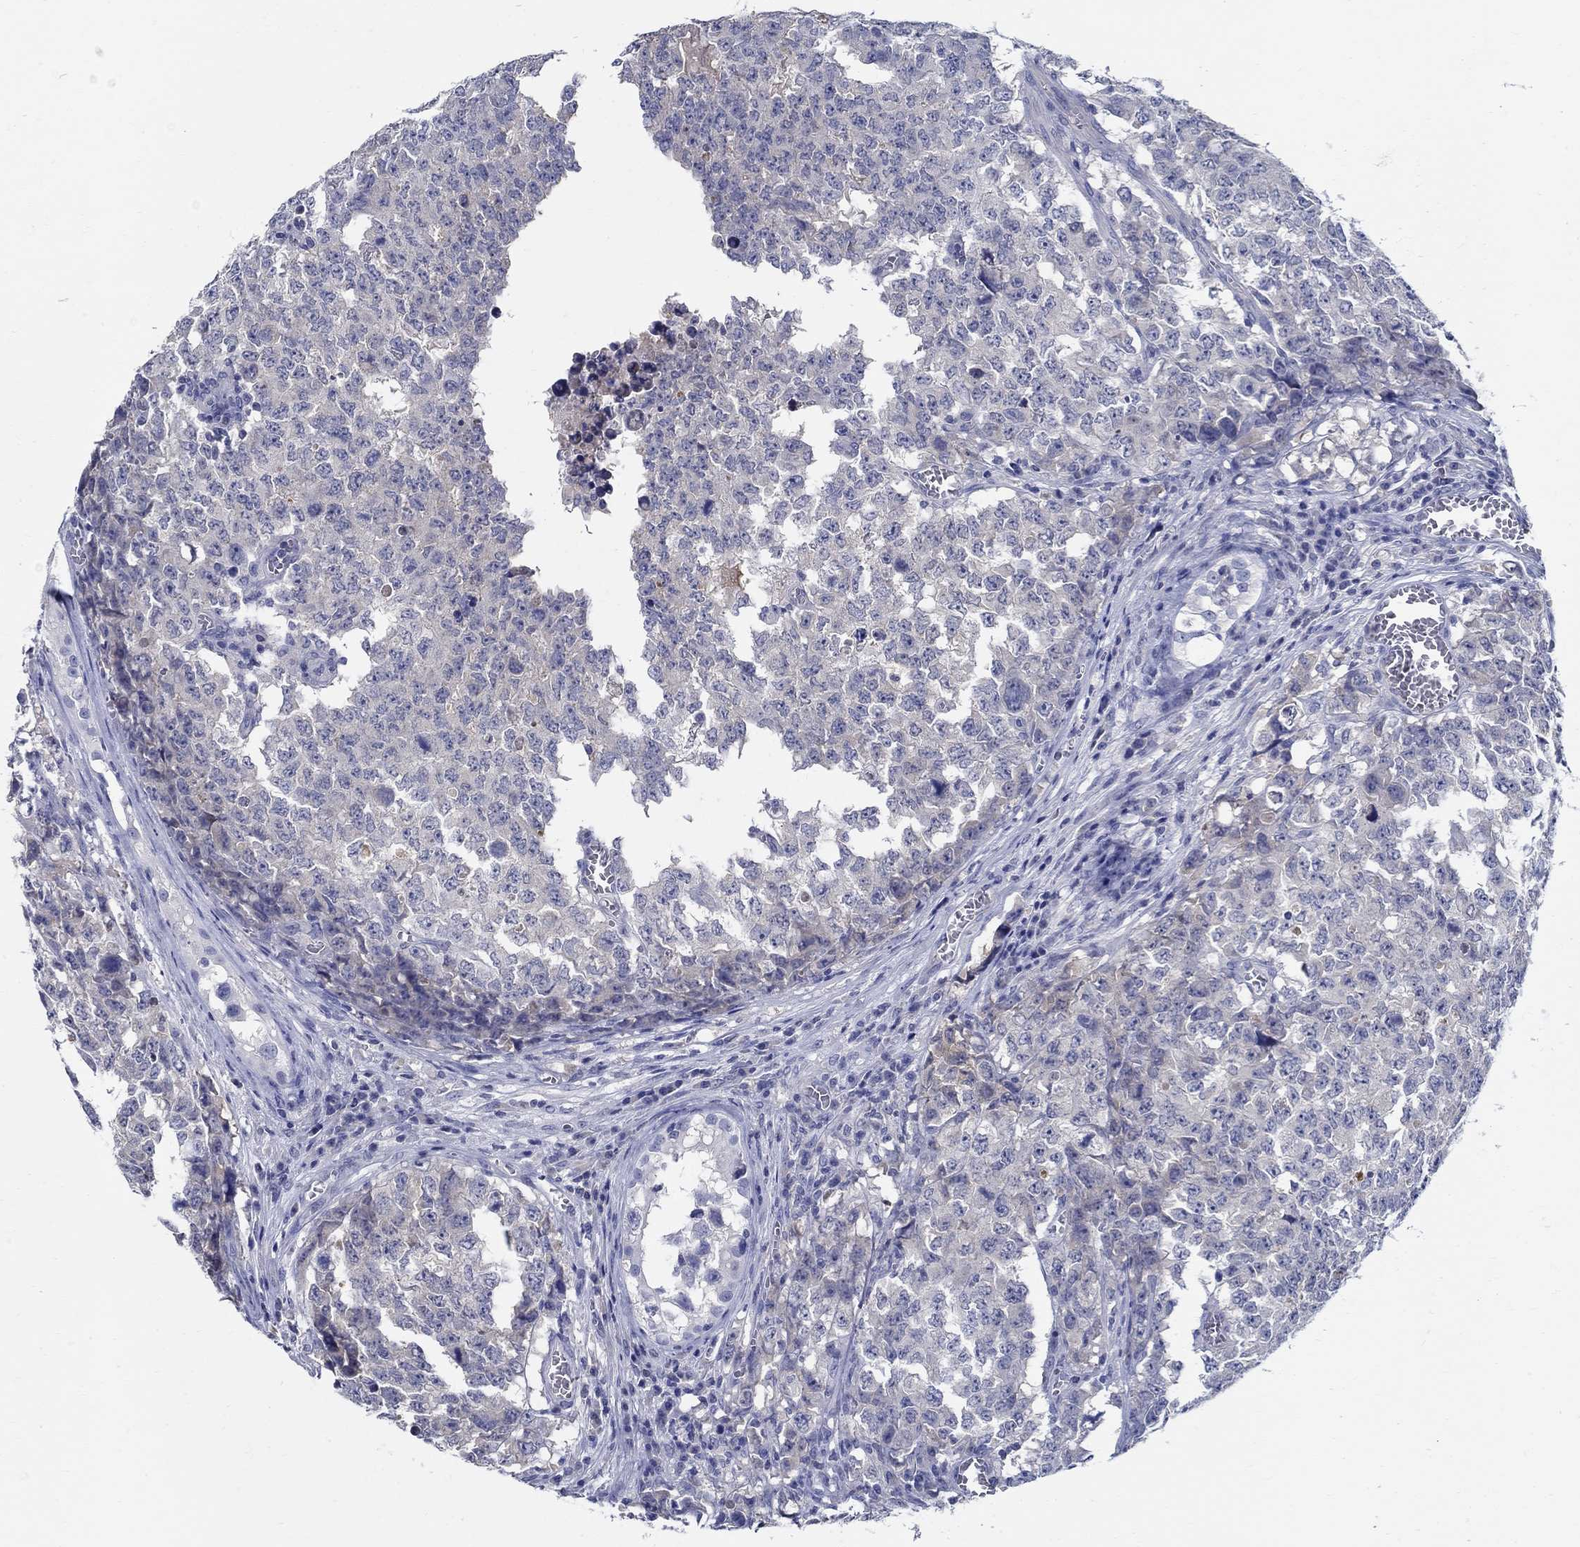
{"staining": {"intensity": "negative", "quantity": "none", "location": "none"}, "tissue": "testis cancer", "cell_type": "Tumor cells", "image_type": "cancer", "snomed": [{"axis": "morphology", "description": "Carcinoma, Embryonal, NOS"}, {"axis": "topography", "description": "Testis"}], "caption": "Immunohistochemistry image of testis embryonal carcinoma stained for a protein (brown), which displays no positivity in tumor cells. (DAB IHC, high magnification).", "gene": "CRYGD", "patient": {"sex": "male", "age": 23}}